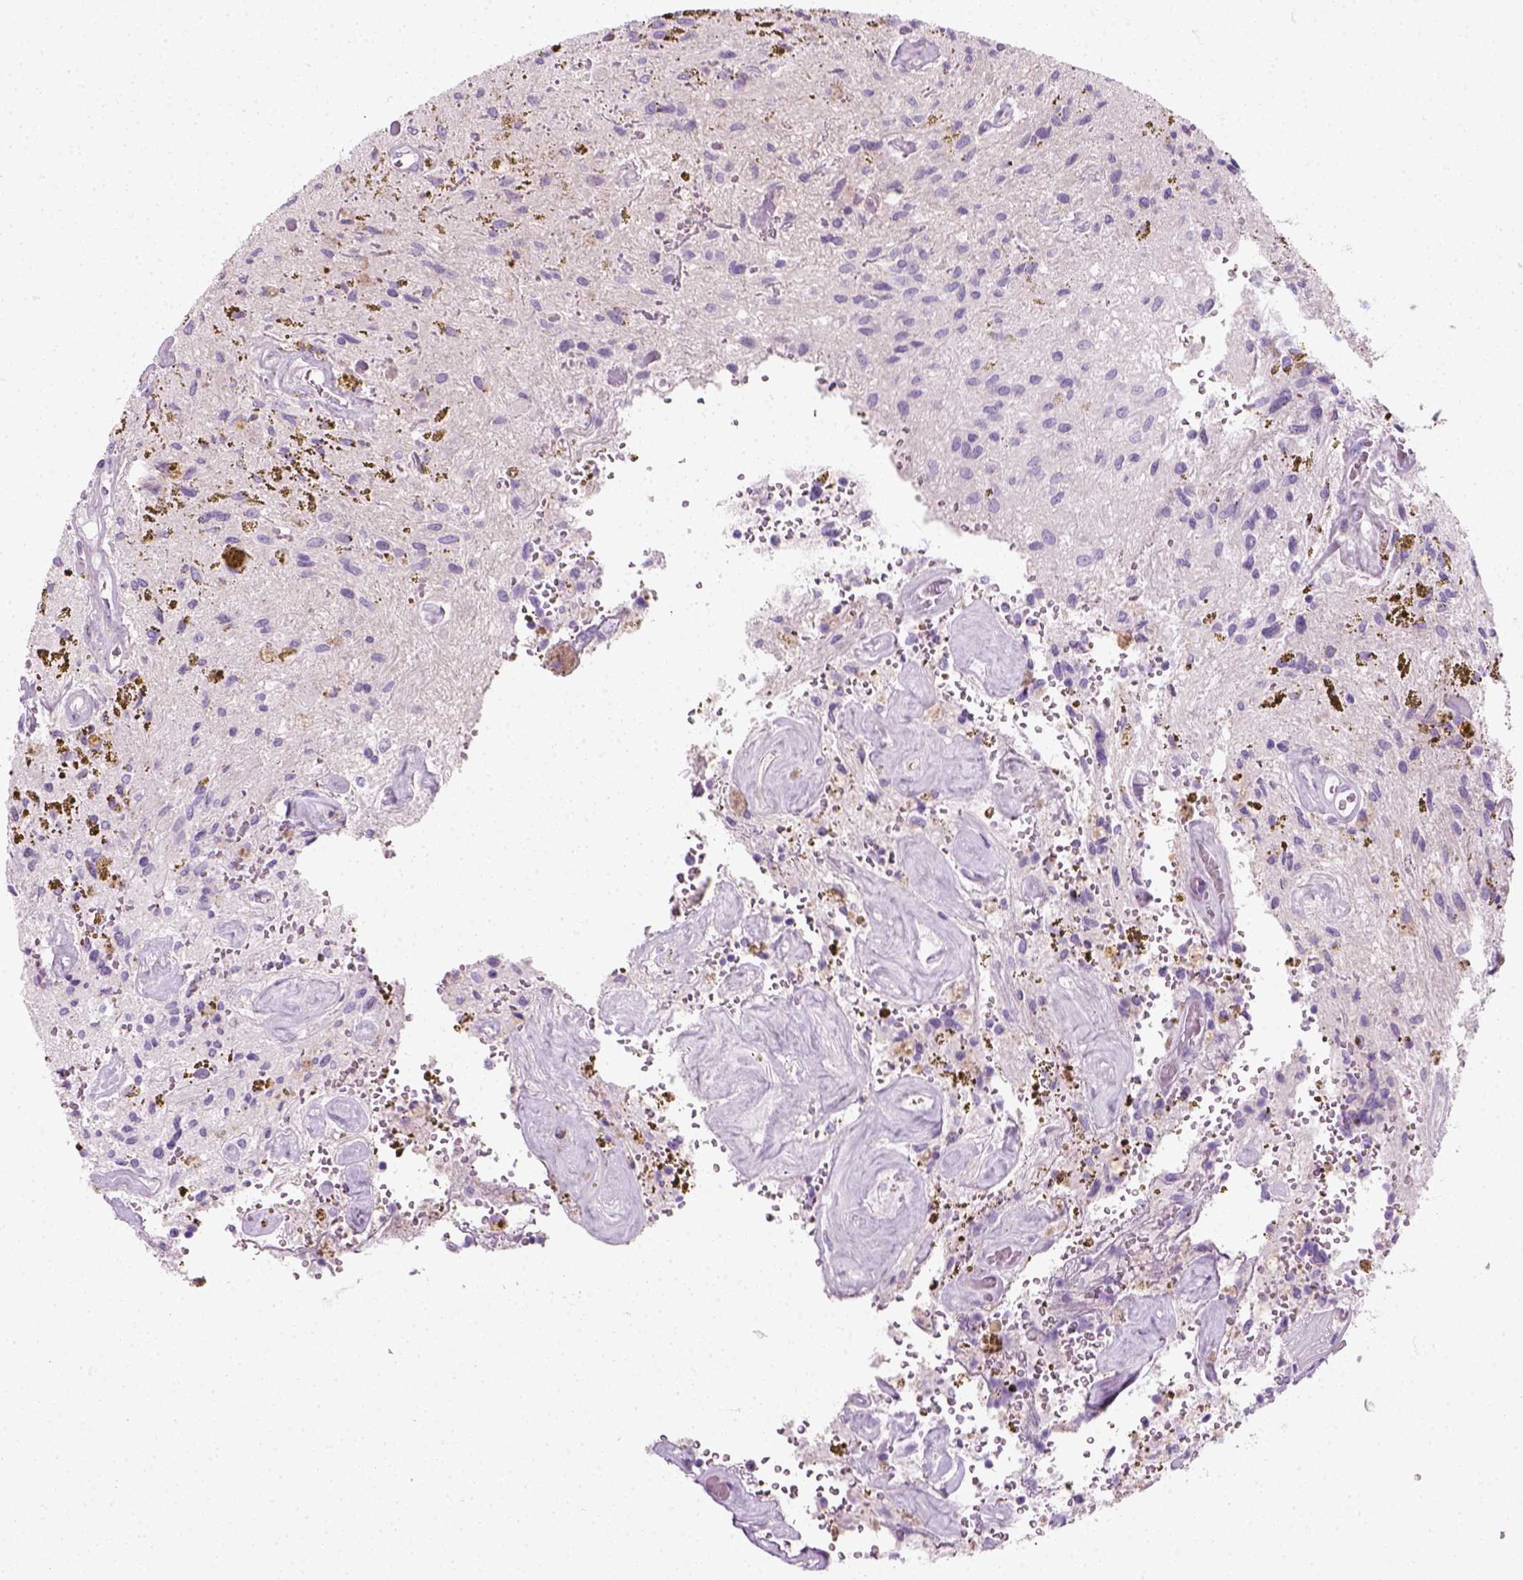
{"staining": {"intensity": "negative", "quantity": "none", "location": "none"}, "tissue": "glioma", "cell_type": "Tumor cells", "image_type": "cancer", "snomed": [{"axis": "morphology", "description": "Glioma, malignant, Low grade"}, {"axis": "topography", "description": "Cerebellum"}], "caption": "Tumor cells show no significant protein staining in low-grade glioma (malignant).", "gene": "SLC12A5", "patient": {"sex": "female", "age": 14}}